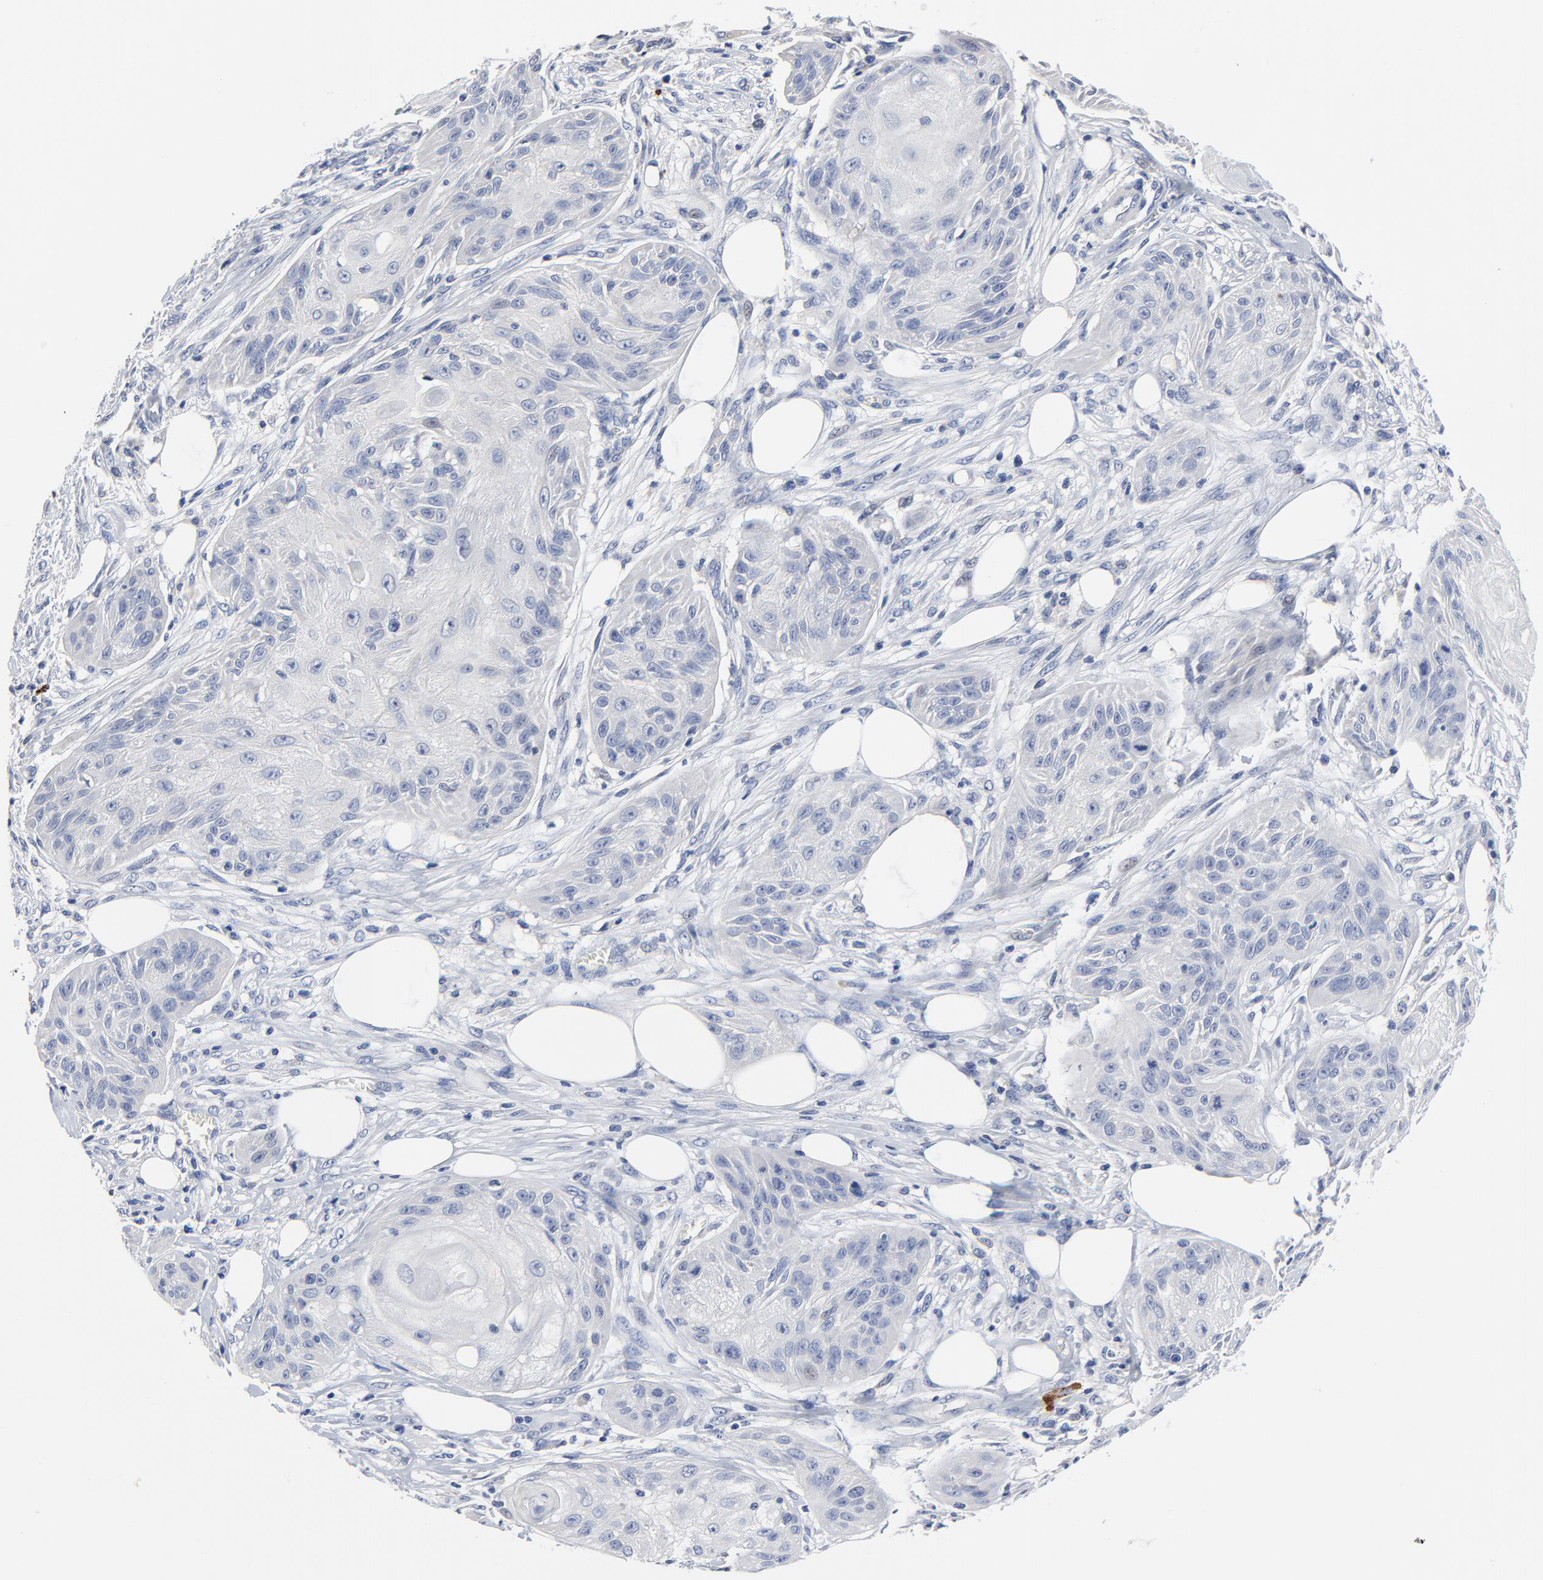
{"staining": {"intensity": "negative", "quantity": "none", "location": "none"}, "tissue": "skin cancer", "cell_type": "Tumor cells", "image_type": "cancer", "snomed": [{"axis": "morphology", "description": "Squamous cell carcinoma, NOS"}, {"axis": "topography", "description": "Skin"}], "caption": "Image shows no protein staining in tumor cells of skin cancer tissue.", "gene": "FBXL5", "patient": {"sex": "female", "age": 88}}